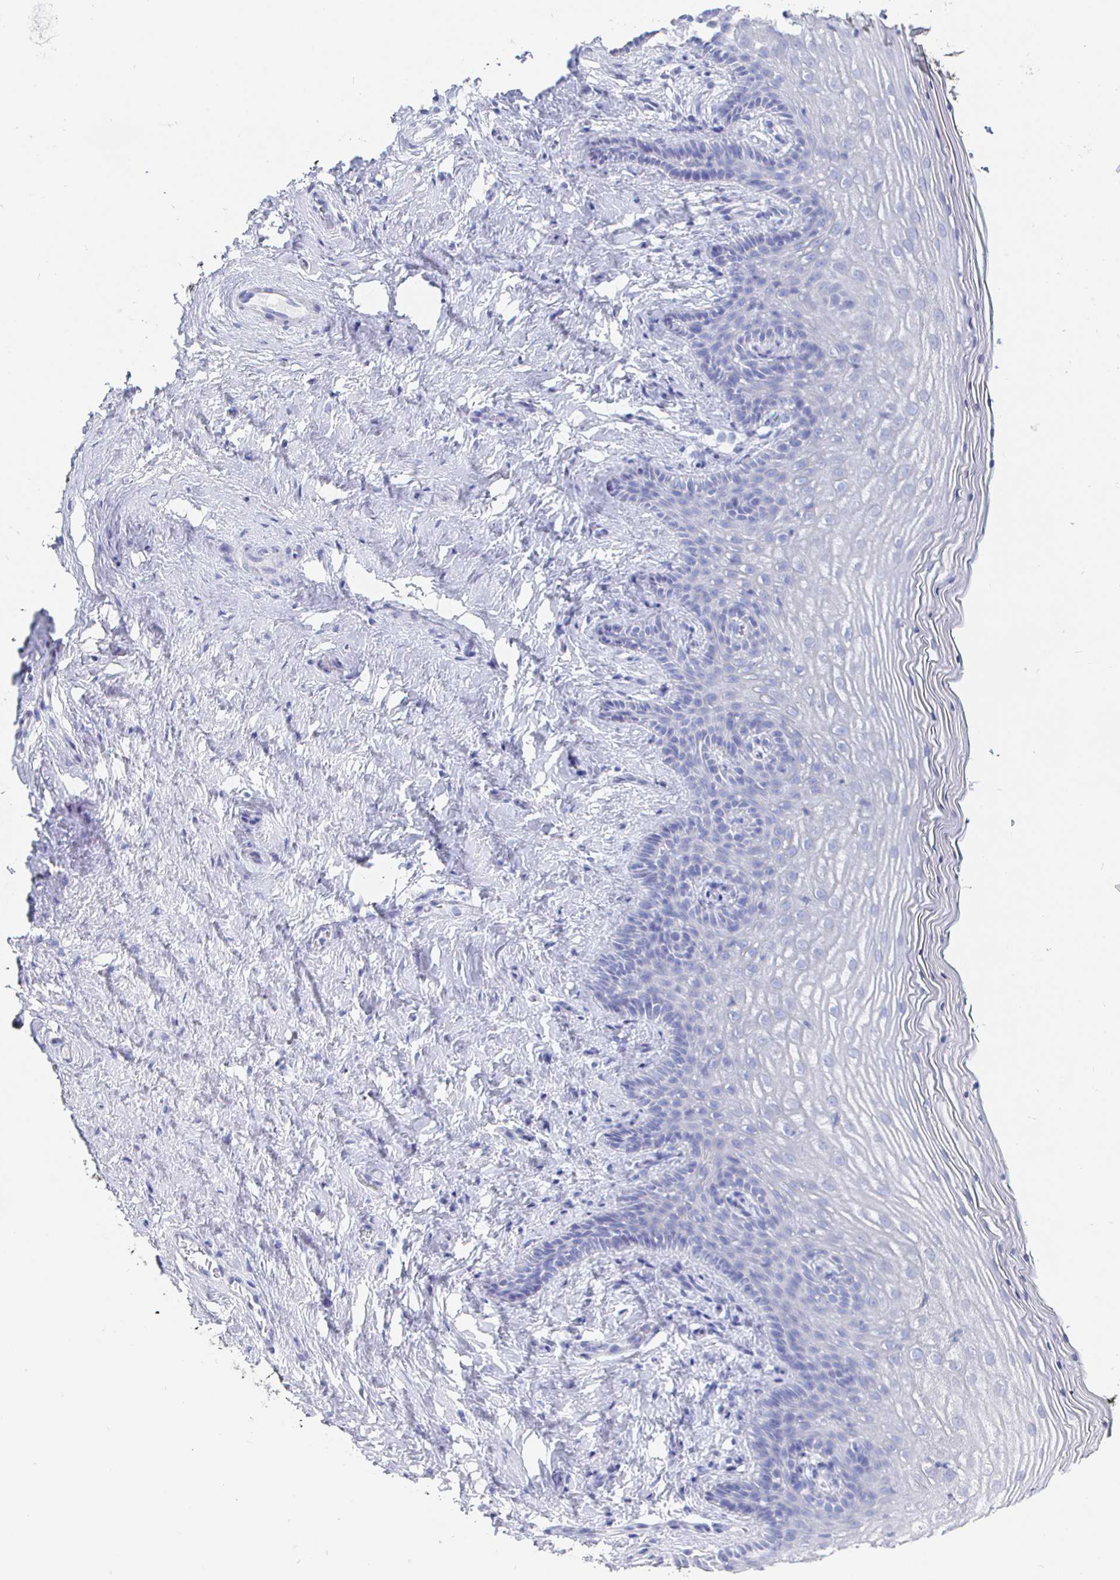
{"staining": {"intensity": "negative", "quantity": "none", "location": "none"}, "tissue": "vagina", "cell_type": "Squamous epithelial cells", "image_type": "normal", "snomed": [{"axis": "morphology", "description": "Normal tissue, NOS"}, {"axis": "topography", "description": "Vagina"}], "caption": "Immunohistochemistry micrograph of normal vagina stained for a protein (brown), which shows no expression in squamous epithelial cells. The staining is performed using DAB brown chromogen with nuclei counter-stained in using hematoxylin.", "gene": "CLCA1", "patient": {"sex": "female", "age": 45}}